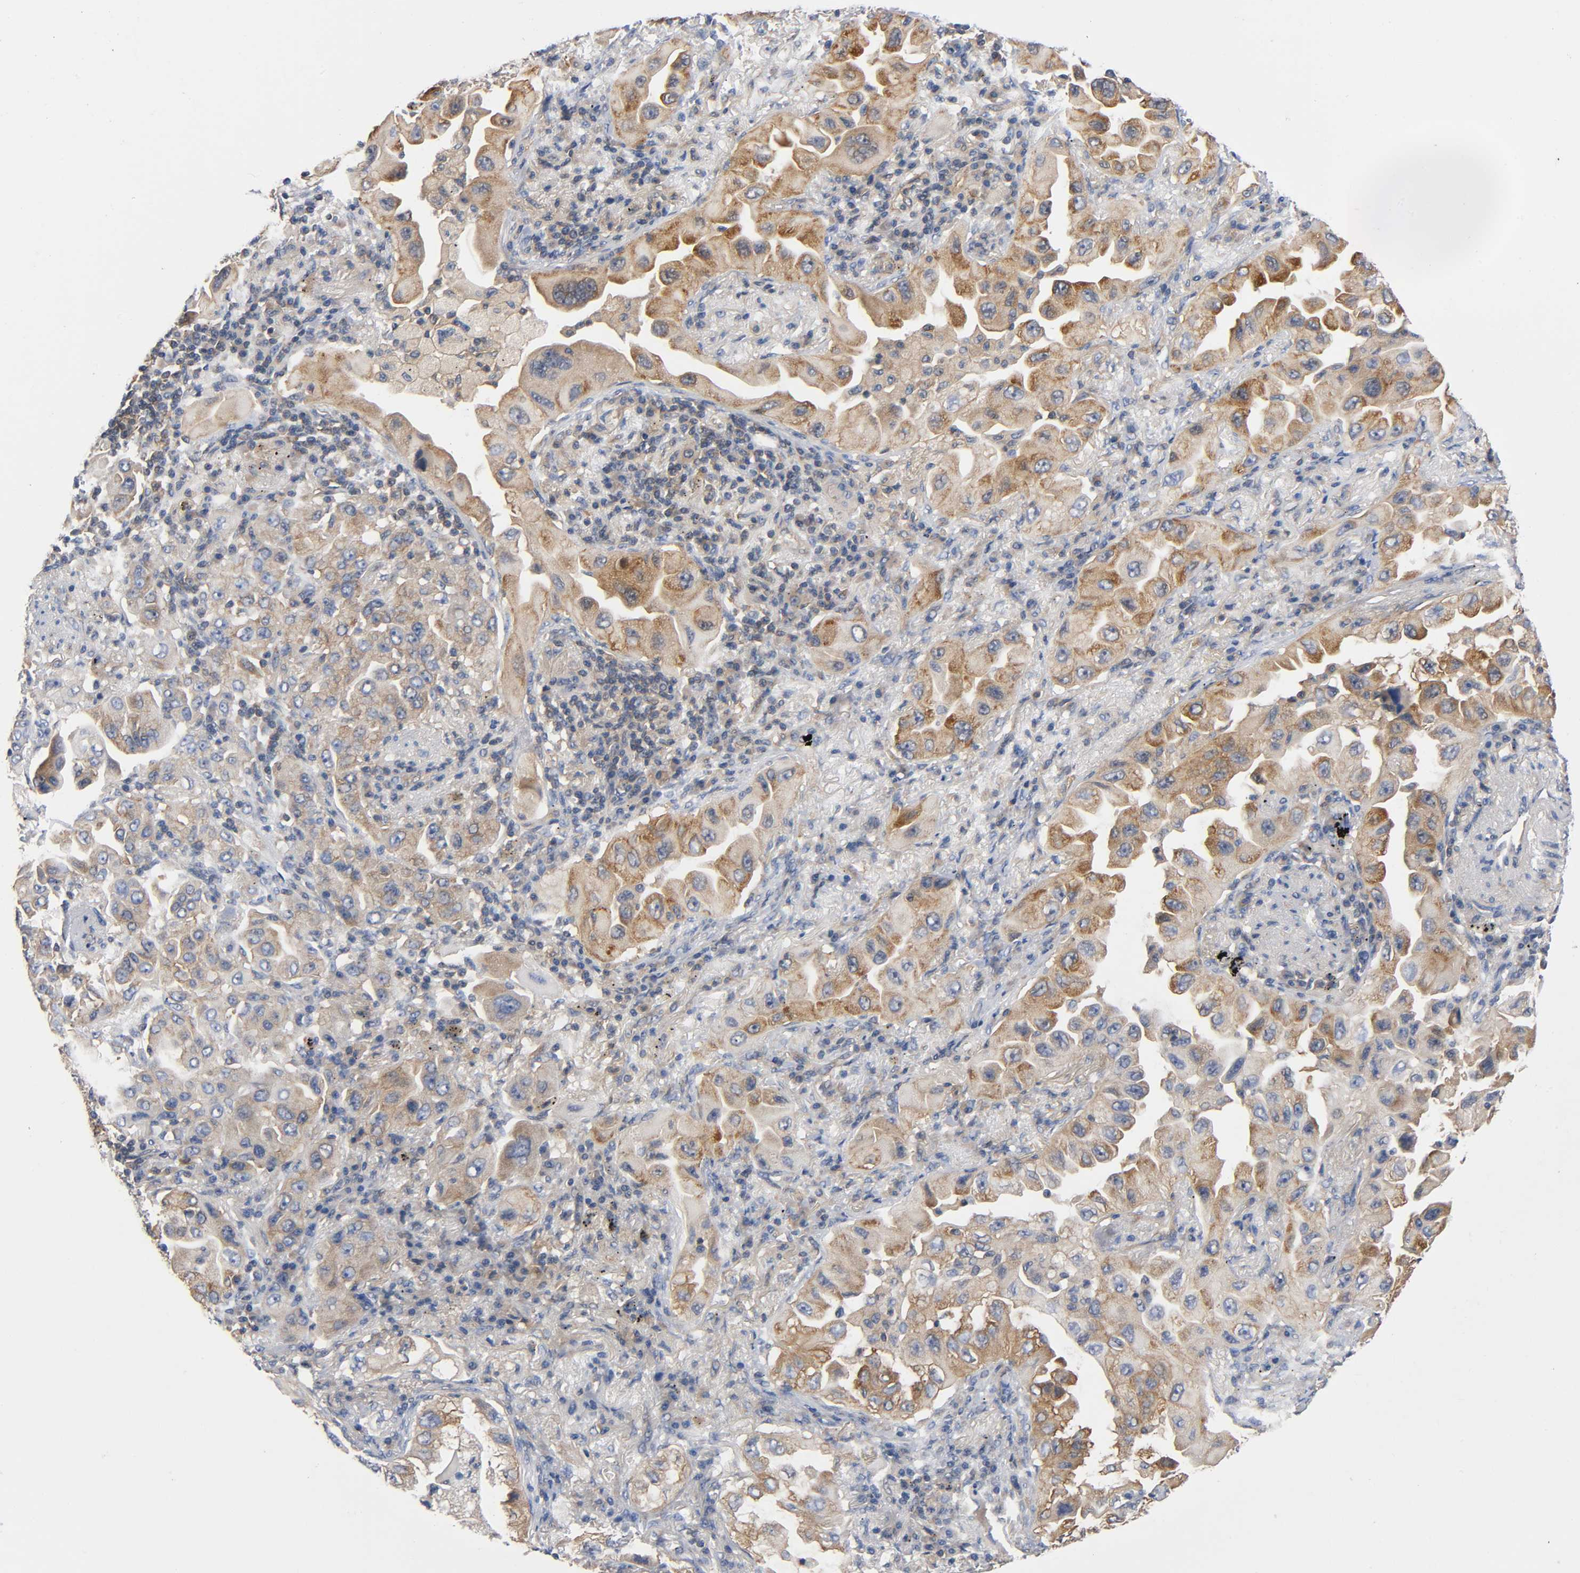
{"staining": {"intensity": "moderate", "quantity": ">75%", "location": "cytoplasmic/membranous"}, "tissue": "lung cancer", "cell_type": "Tumor cells", "image_type": "cancer", "snomed": [{"axis": "morphology", "description": "Adenocarcinoma, NOS"}, {"axis": "topography", "description": "Lung"}], "caption": "Brown immunohistochemical staining in human adenocarcinoma (lung) reveals moderate cytoplasmic/membranous staining in approximately >75% of tumor cells.", "gene": "PRKAB1", "patient": {"sex": "female", "age": 65}}